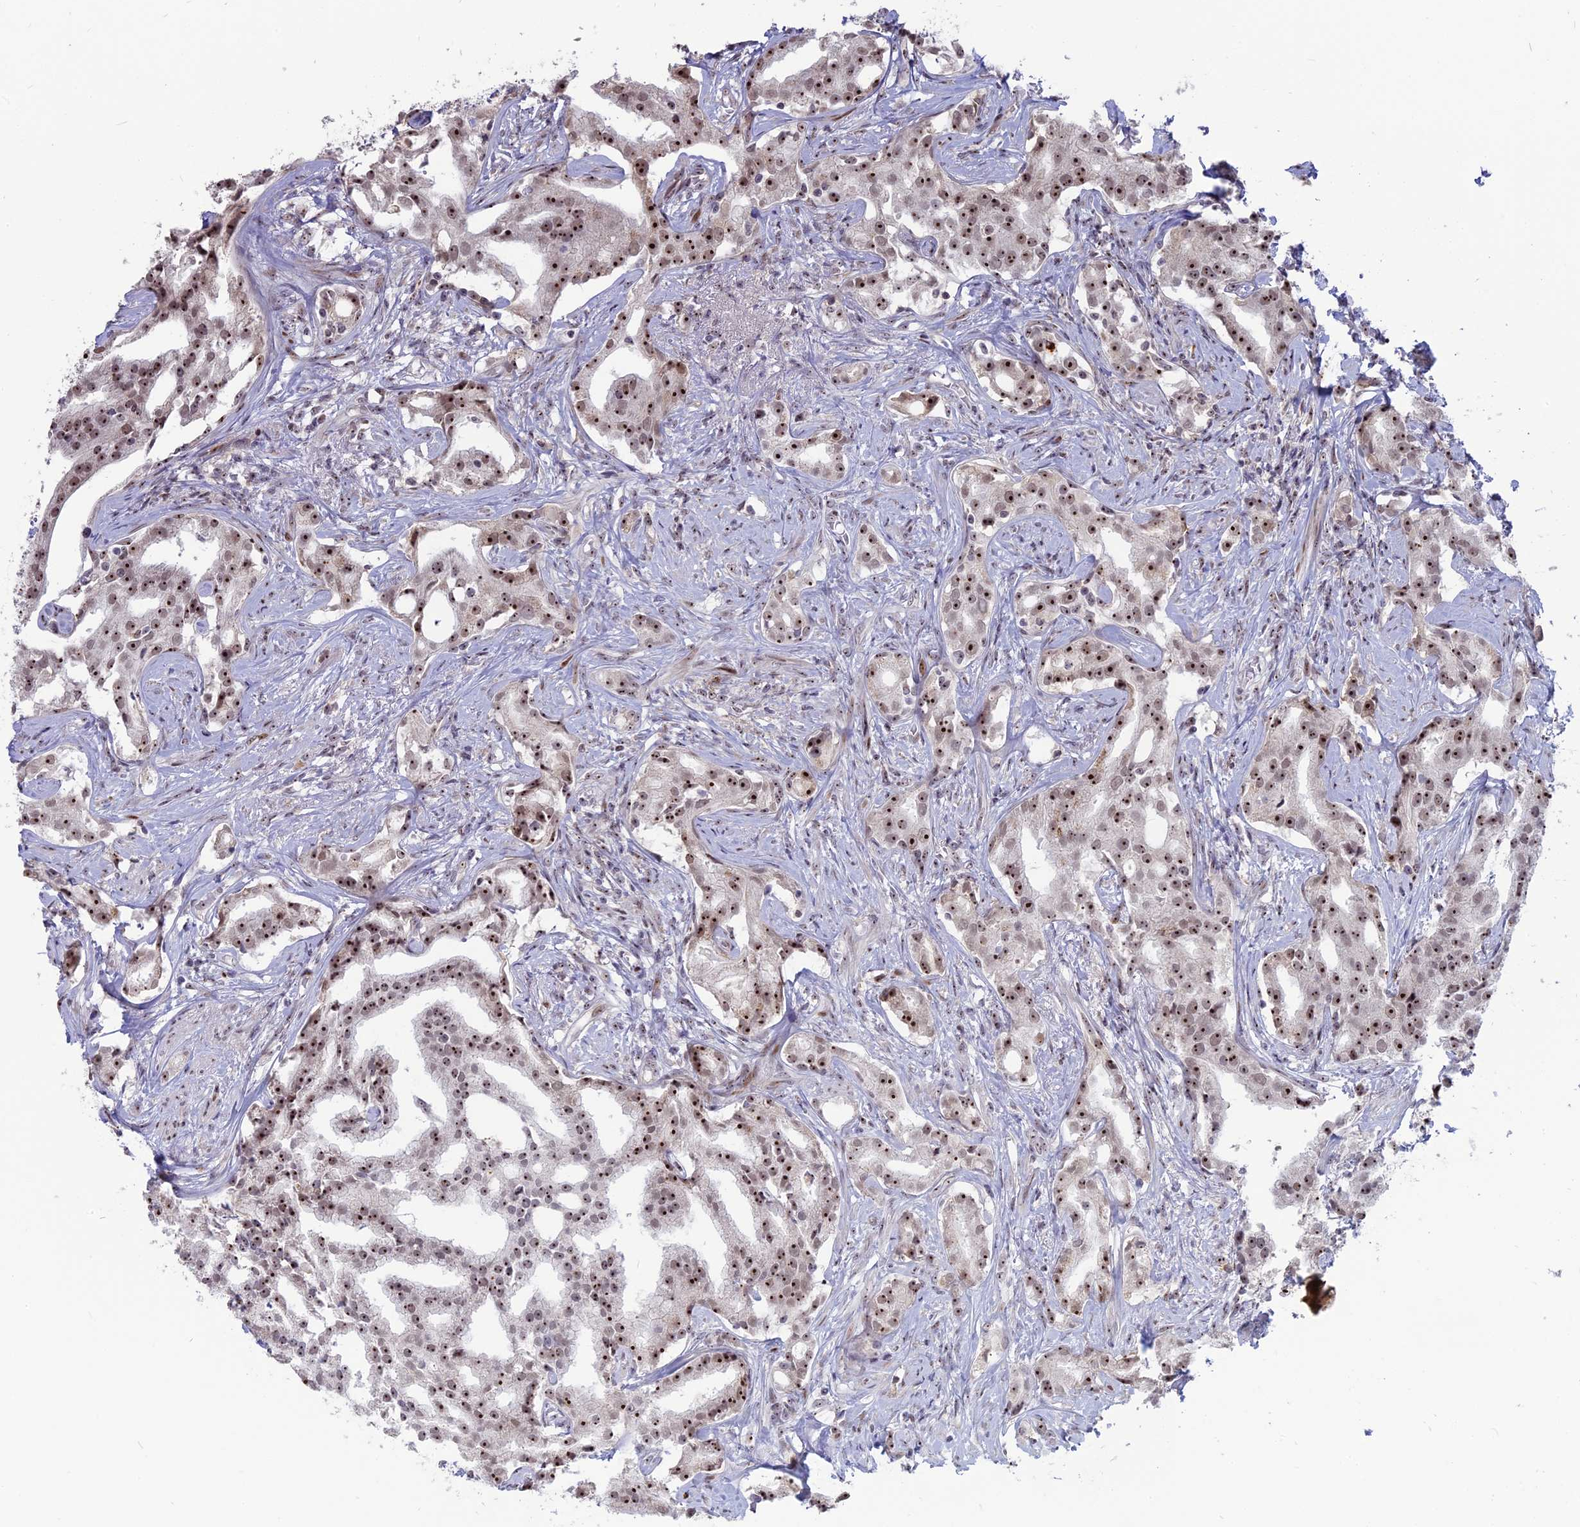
{"staining": {"intensity": "strong", "quantity": ">75%", "location": "nuclear"}, "tissue": "prostate cancer", "cell_type": "Tumor cells", "image_type": "cancer", "snomed": [{"axis": "morphology", "description": "Adenocarcinoma, High grade"}, {"axis": "topography", "description": "Prostate"}], "caption": "This image reveals immunohistochemistry staining of adenocarcinoma (high-grade) (prostate), with high strong nuclear staining in approximately >75% of tumor cells.", "gene": "FAM131A", "patient": {"sex": "male", "age": 67}}